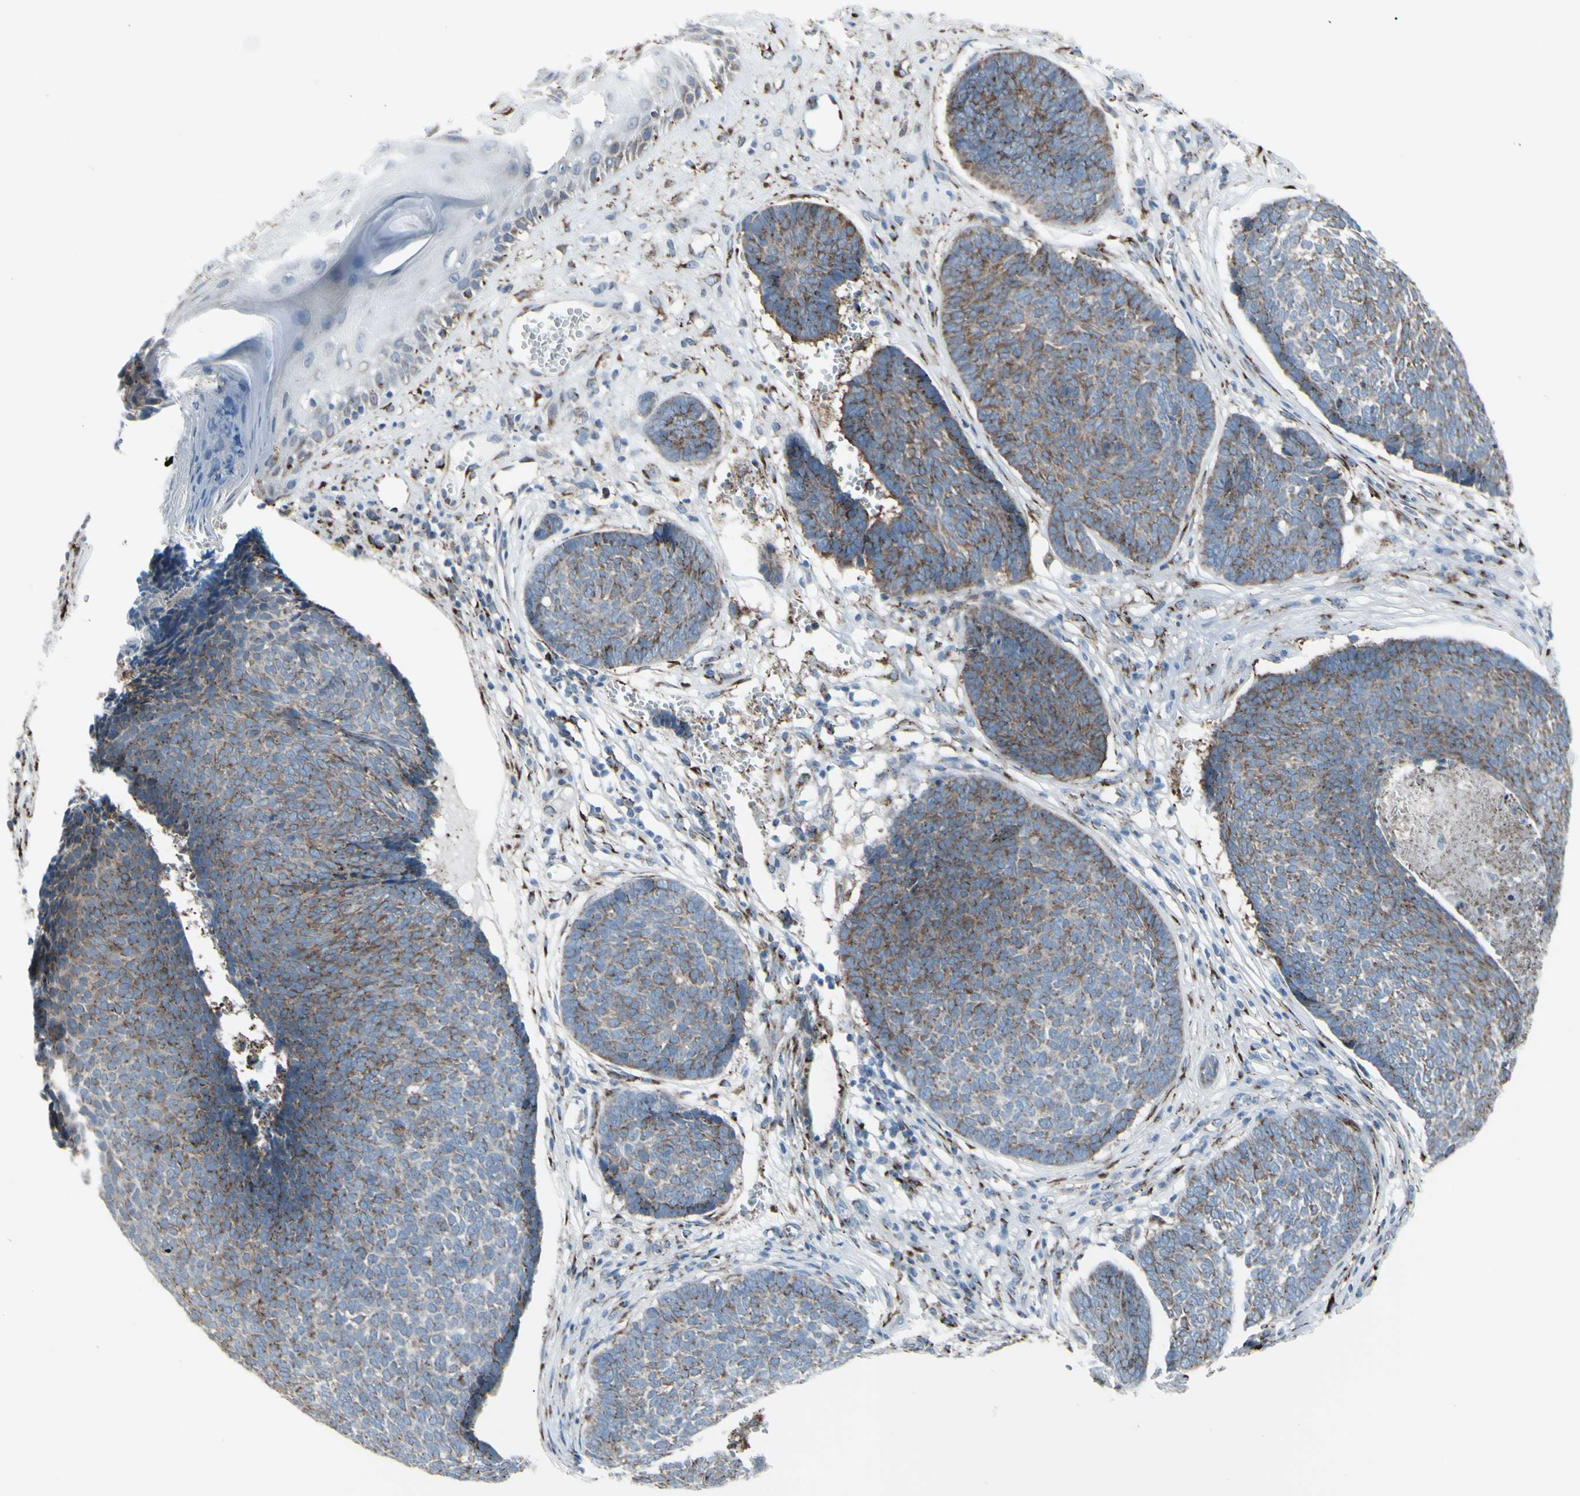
{"staining": {"intensity": "moderate", "quantity": ">75%", "location": "cytoplasmic/membranous"}, "tissue": "skin cancer", "cell_type": "Tumor cells", "image_type": "cancer", "snomed": [{"axis": "morphology", "description": "Basal cell carcinoma"}, {"axis": "topography", "description": "Skin"}], "caption": "Human skin cancer (basal cell carcinoma) stained for a protein (brown) displays moderate cytoplasmic/membranous positive staining in approximately >75% of tumor cells.", "gene": "GLG1", "patient": {"sex": "male", "age": 84}}